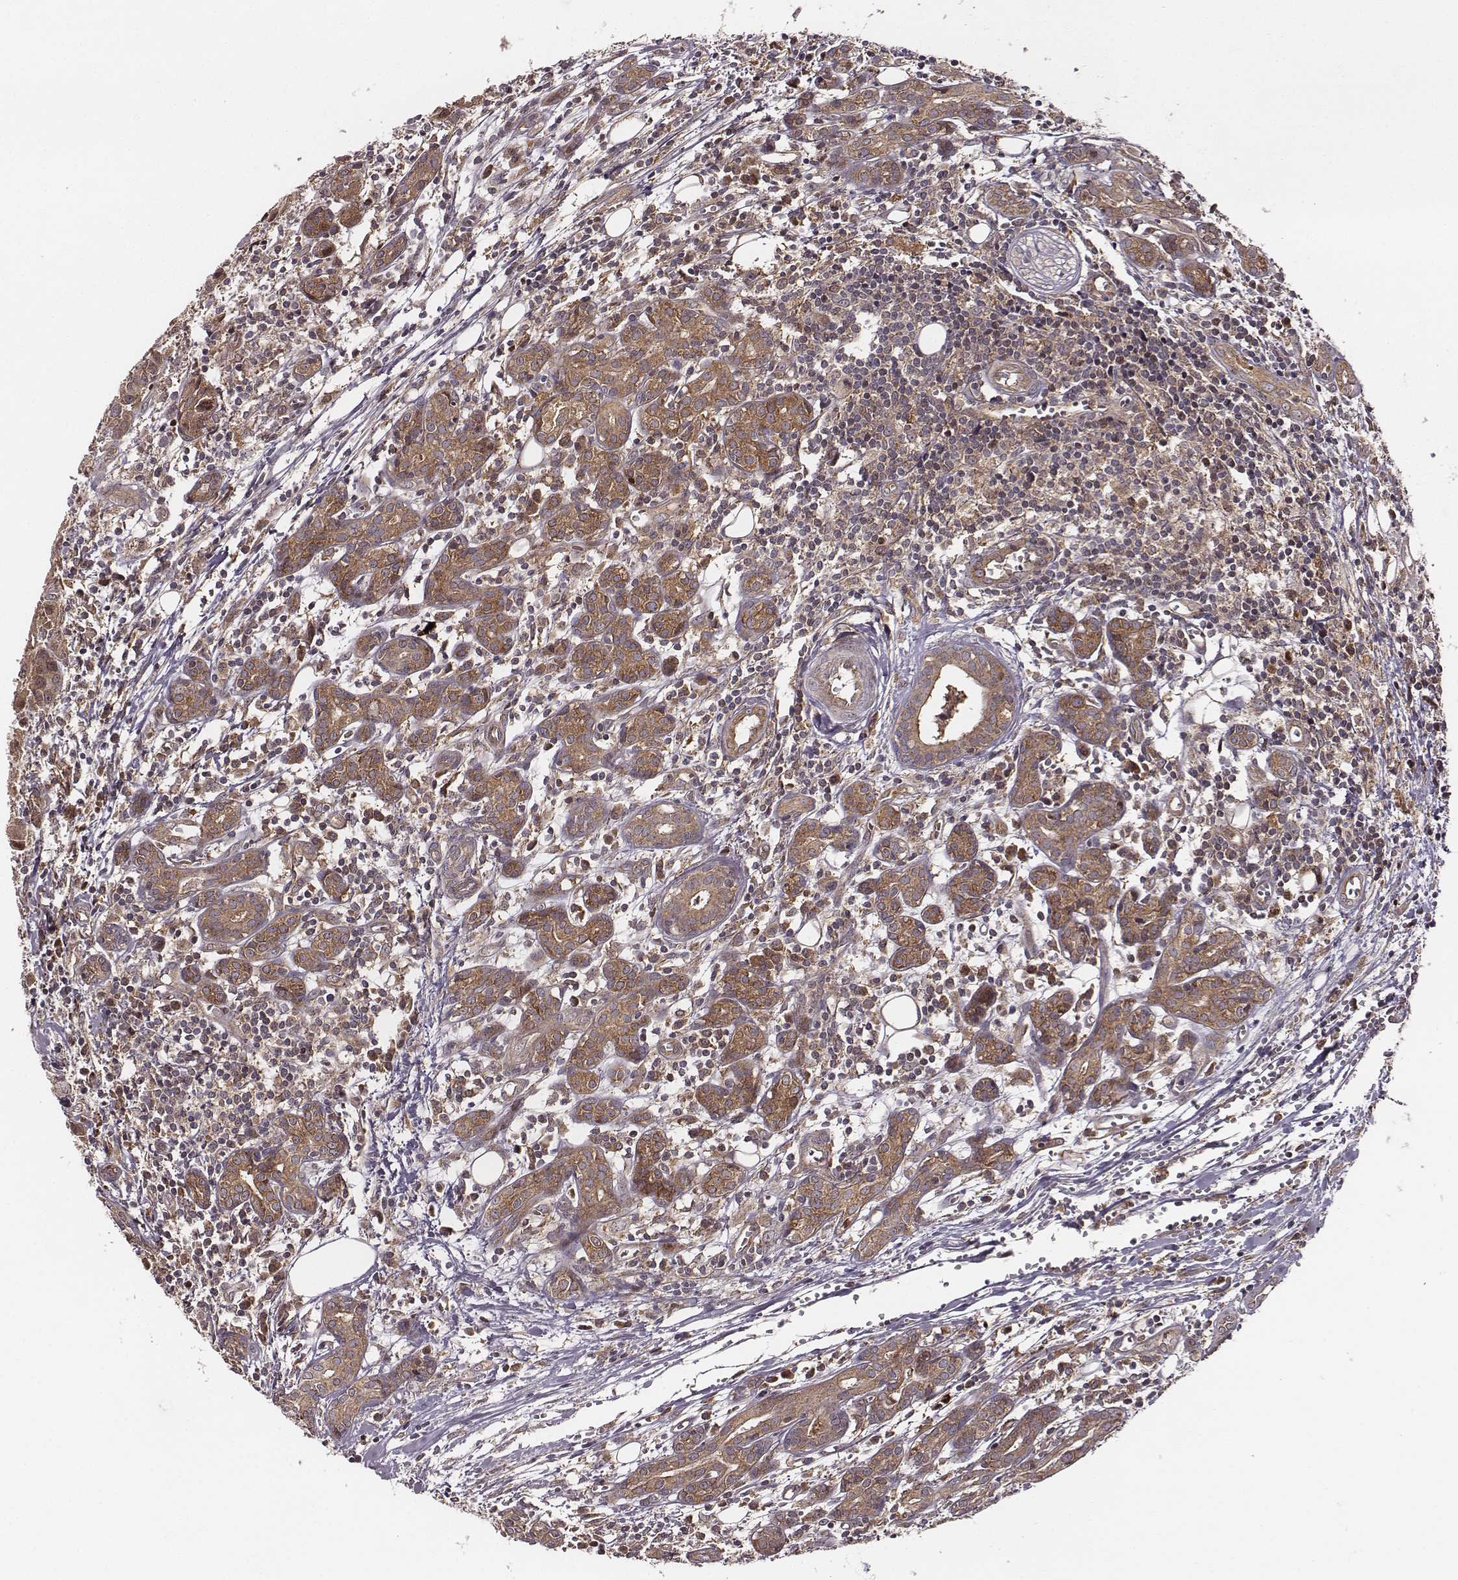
{"staining": {"intensity": "strong", "quantity": ">75%", "location": "cytoplasmic/membranous"}, "tissue": "head and neck cancer", "cell_type": "Tumor cells", "image_type": "cancer", "snomed": [{"axis": "morphology", "description": "Adenocarcinoma, NOS"}, {"axis": "topography", "description": "Head-Neck"}], "caption": "Adenocarcinoma (head and neck) stained for a protein shows strong cytoplasmic/membranous positivity in tumor cells.", "gene": "VPS26A", "patient": {"sex": "male", "age": 76}}